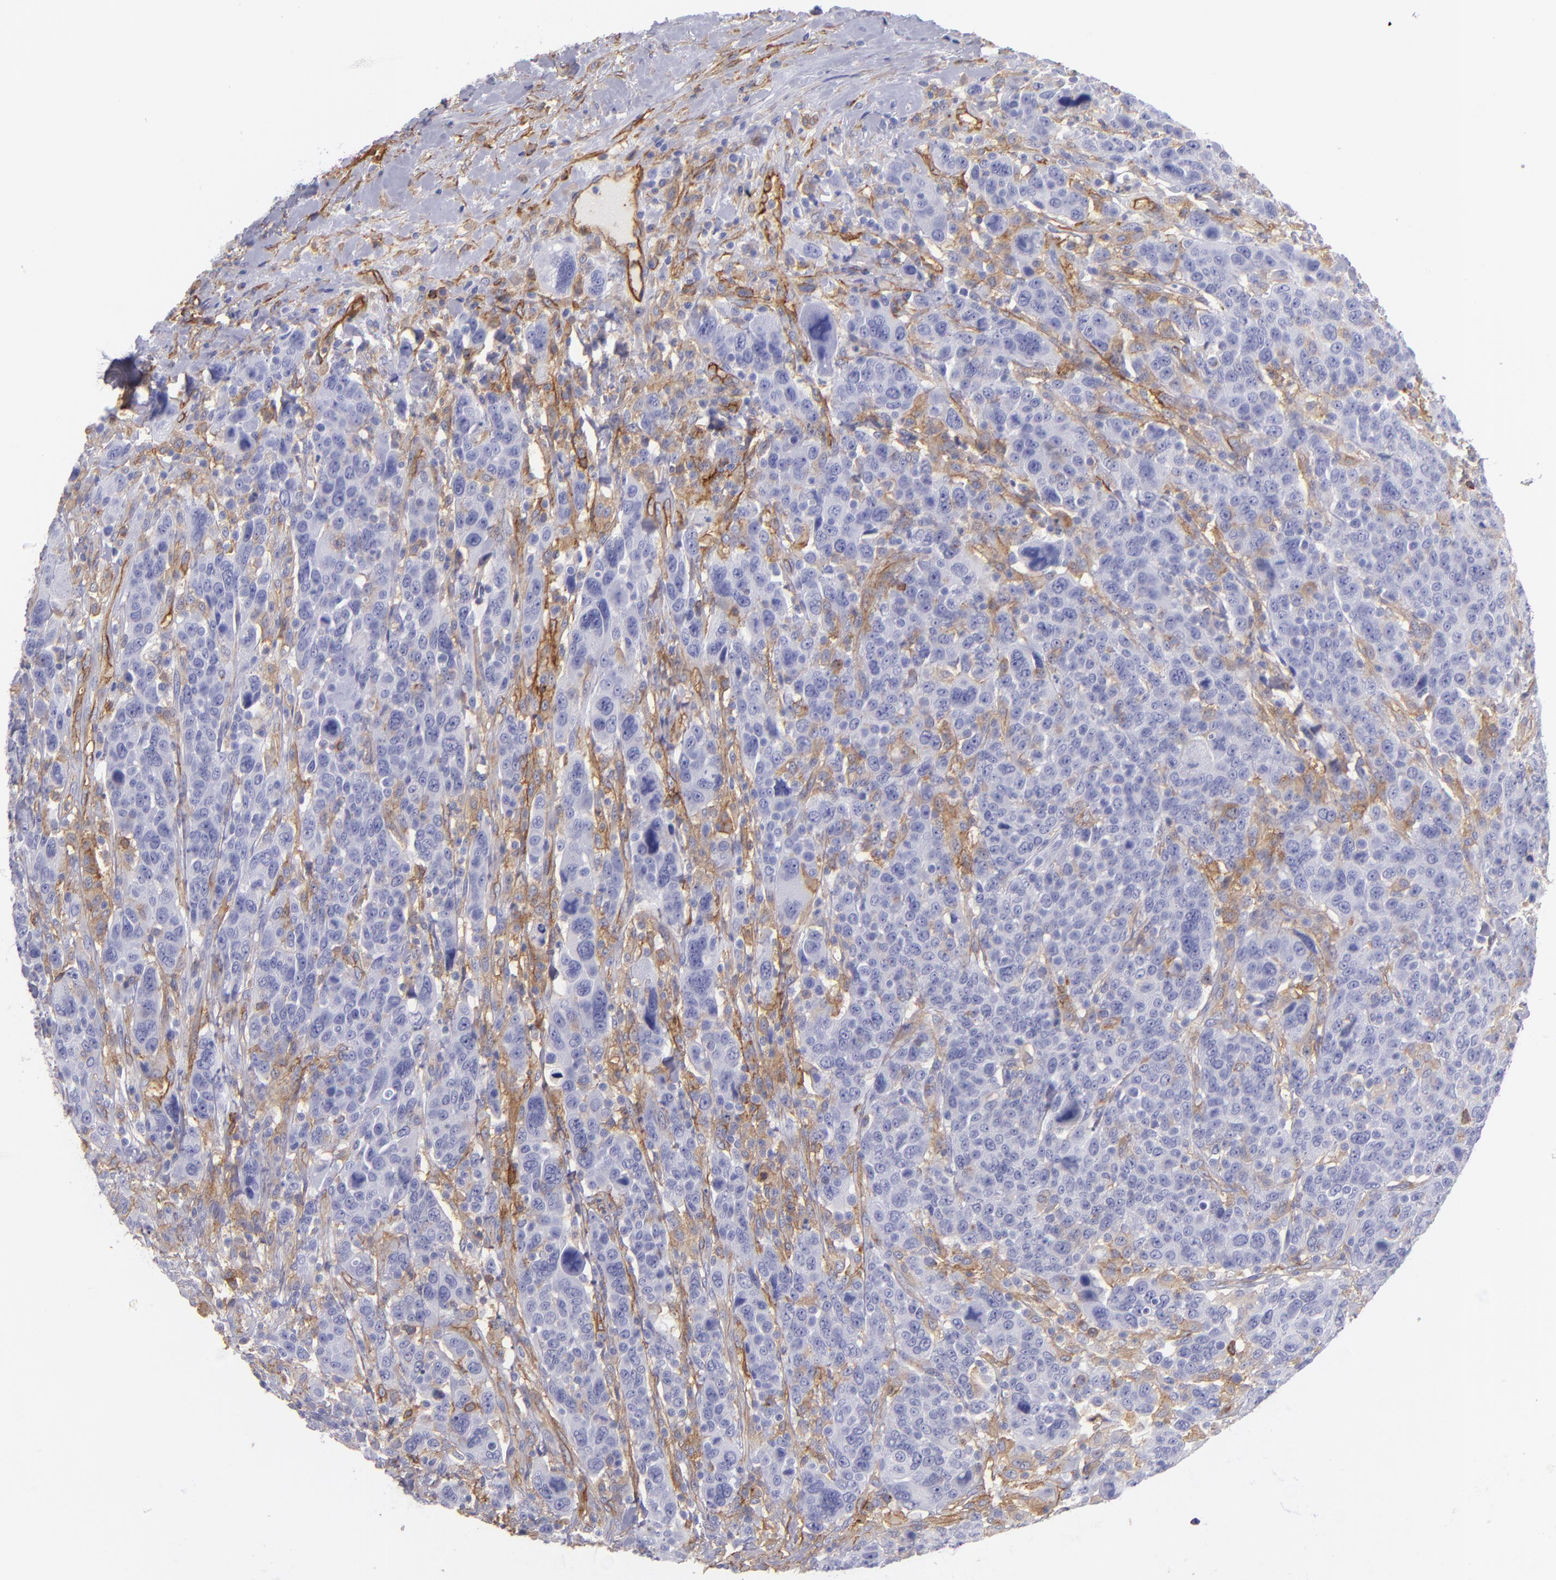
{"staining": {"intensity": "negative", "quantity": "none", "location": "none"}, "tissue": "breast cancer", "cell_type": "Tumor cells", "image_type": "cancer", "snomed": [{"axis": "morphology", "description": "Duct carcinoma"}, {"axis": "topography", "description": "Breast"}], "caption": "Tumor cells are negative for brown protein staining in breast cancer (intraductal carcinoma).", "gene": "ENTPD1", "patient": {"sex": "female", "age": 37}}